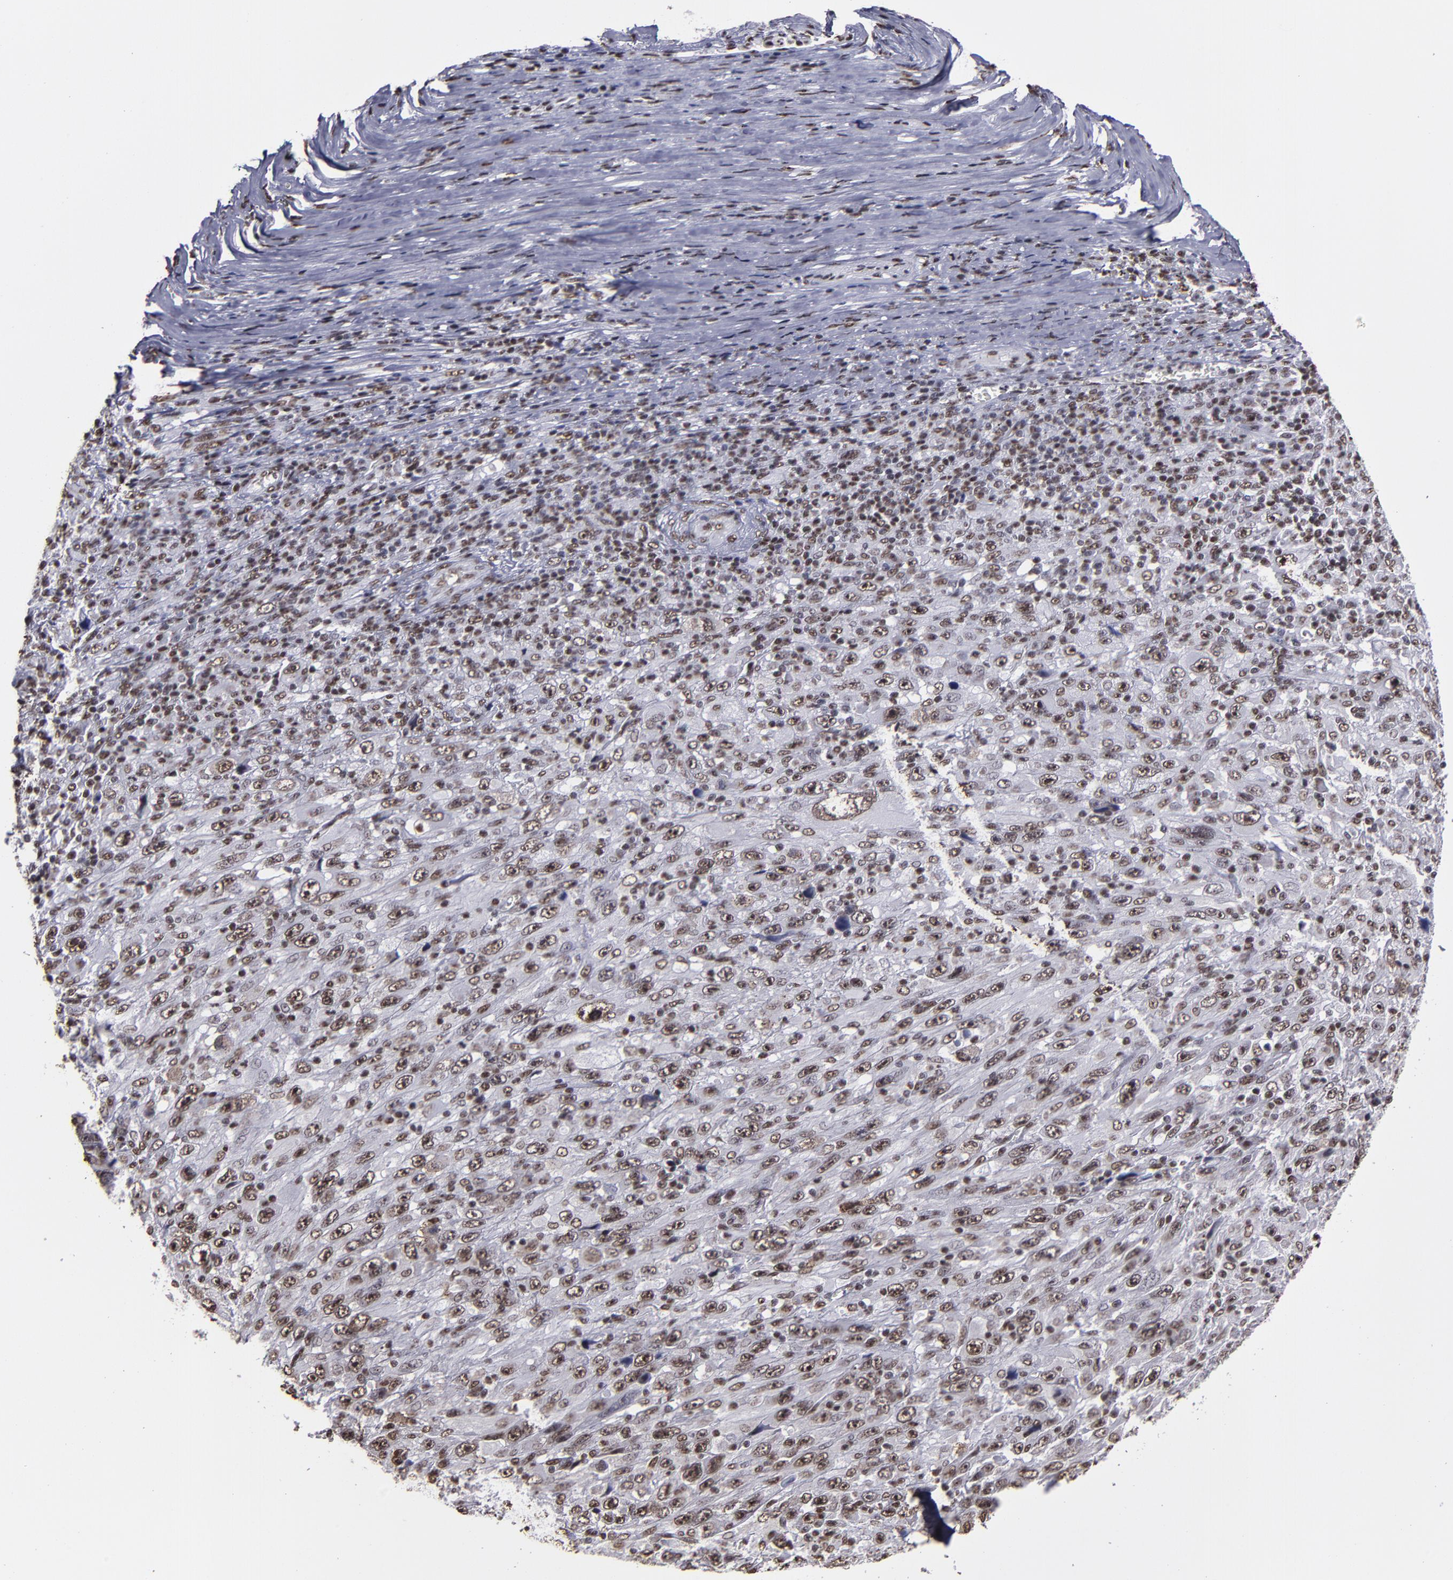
{"staining": {"intensity": "strong", "quantity": ">75%", "location": "nuclear"}, "tissue": "melanoma", "cell_type": "Tumor cells", "image_type": "cancer", "snomed": [{"axis": "morphology", "description": "Malignant melanoma, Metastatic site"}, {"axis": "topography", "description": "Skin"}], "caption": "This is an image of IHC staining of malignant melanoma (metastatic site), which shows strong positivity in the nuclear of tumor cells.", "gene": "HNRNPA2B1", "patient": {"sex": "female", "age": 56}}